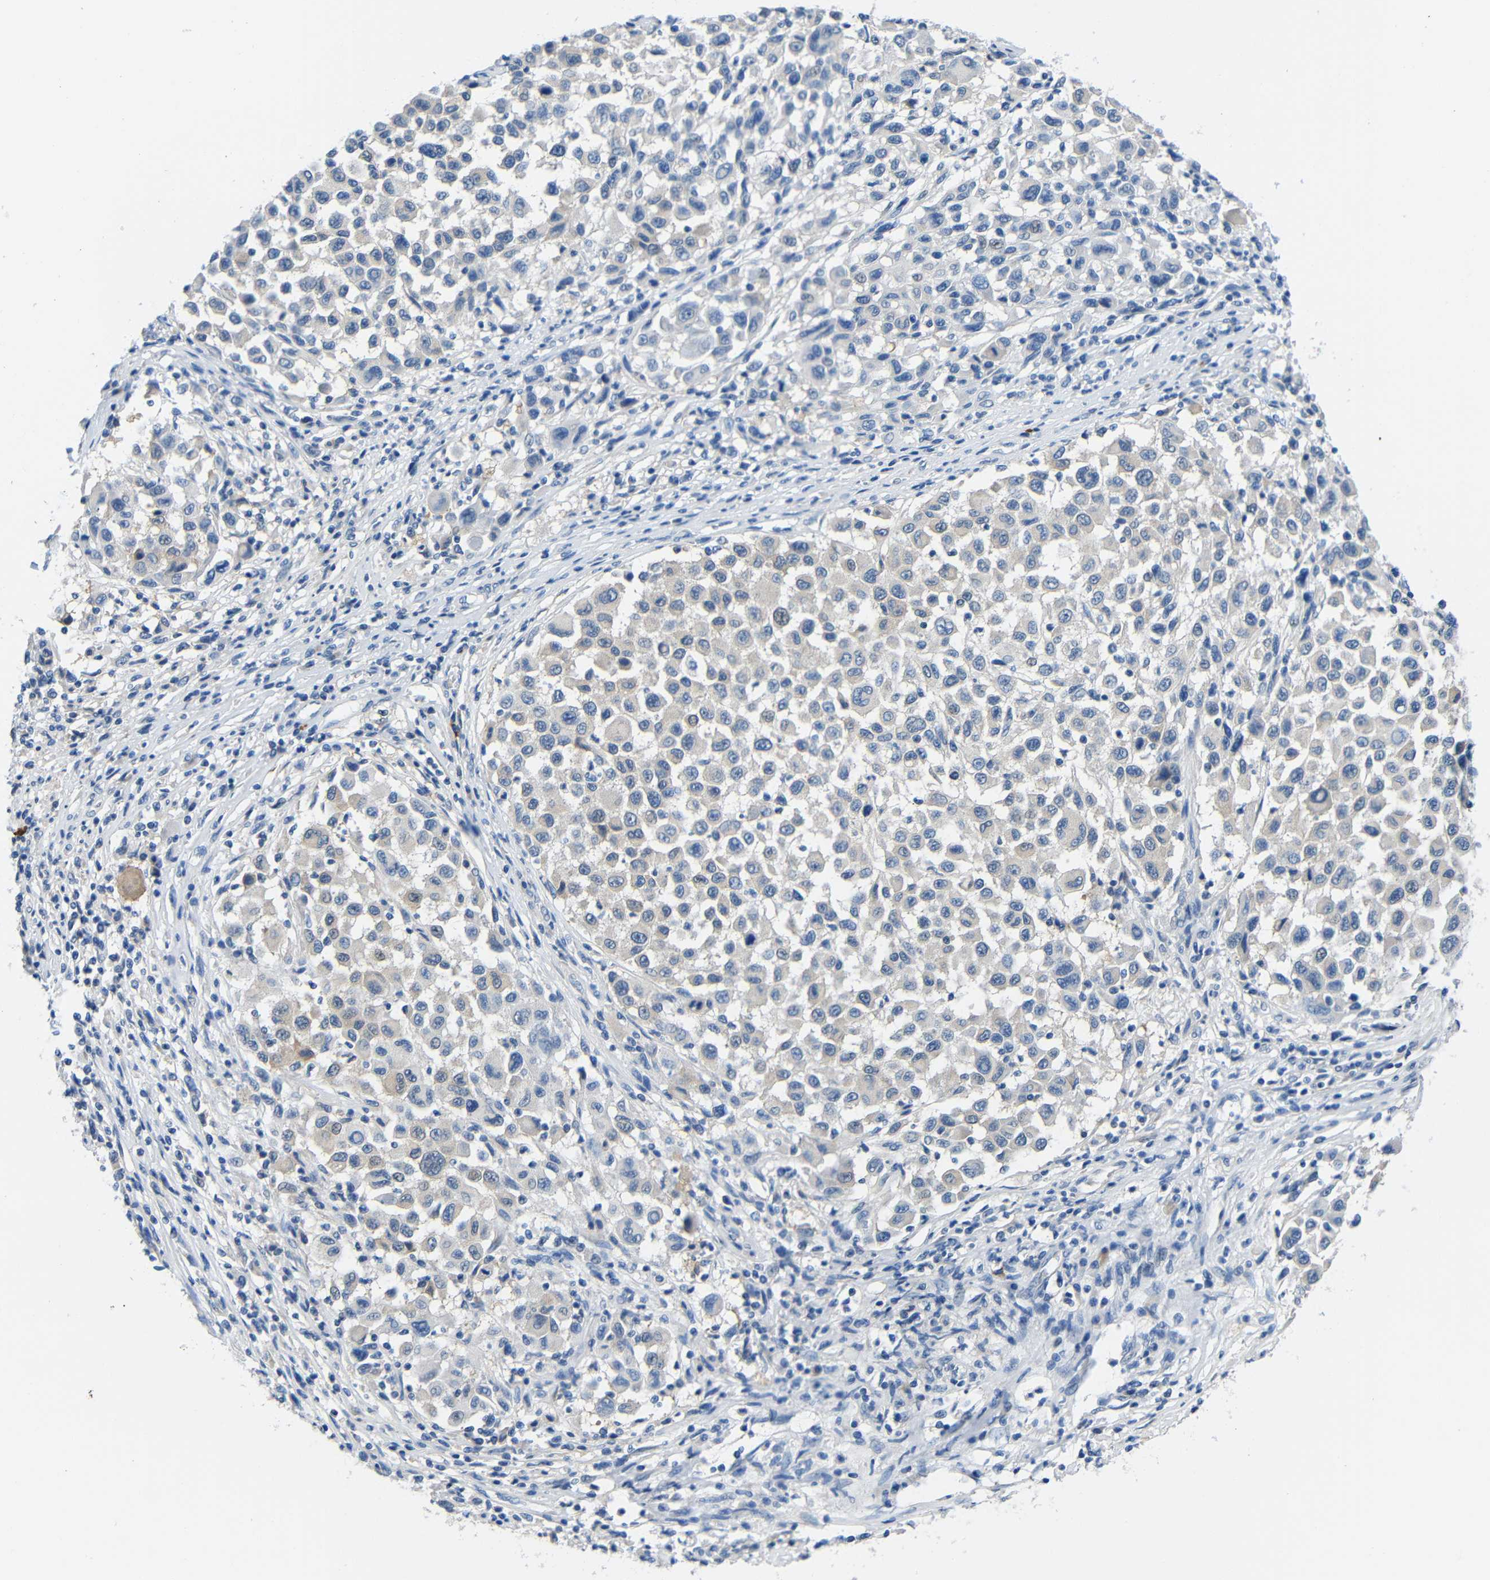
{"staining": {"intensity": "negative", "quantity": "none", "location": "none"}, "tissue": "melanoma", "cell_type": "Tumor cells", "image_type": "cancer", "snomed": [{"axis": "morphology", "description": "Malignant melanoma, Metastatic site"}, {"axis": "topography", "description": "Lymph node"}], "caption": "Tumor cells are negative for protein expression in human melanoma. The staining was performed using DAB (3,3'-diaminobenzidine) to visualize the protein expression in brown, while the nuclei were stained in blue with hematoxylin (Magnification: 20x).", "gene": "NEGR1", "patient": {"sex": "male", "age": 61}}